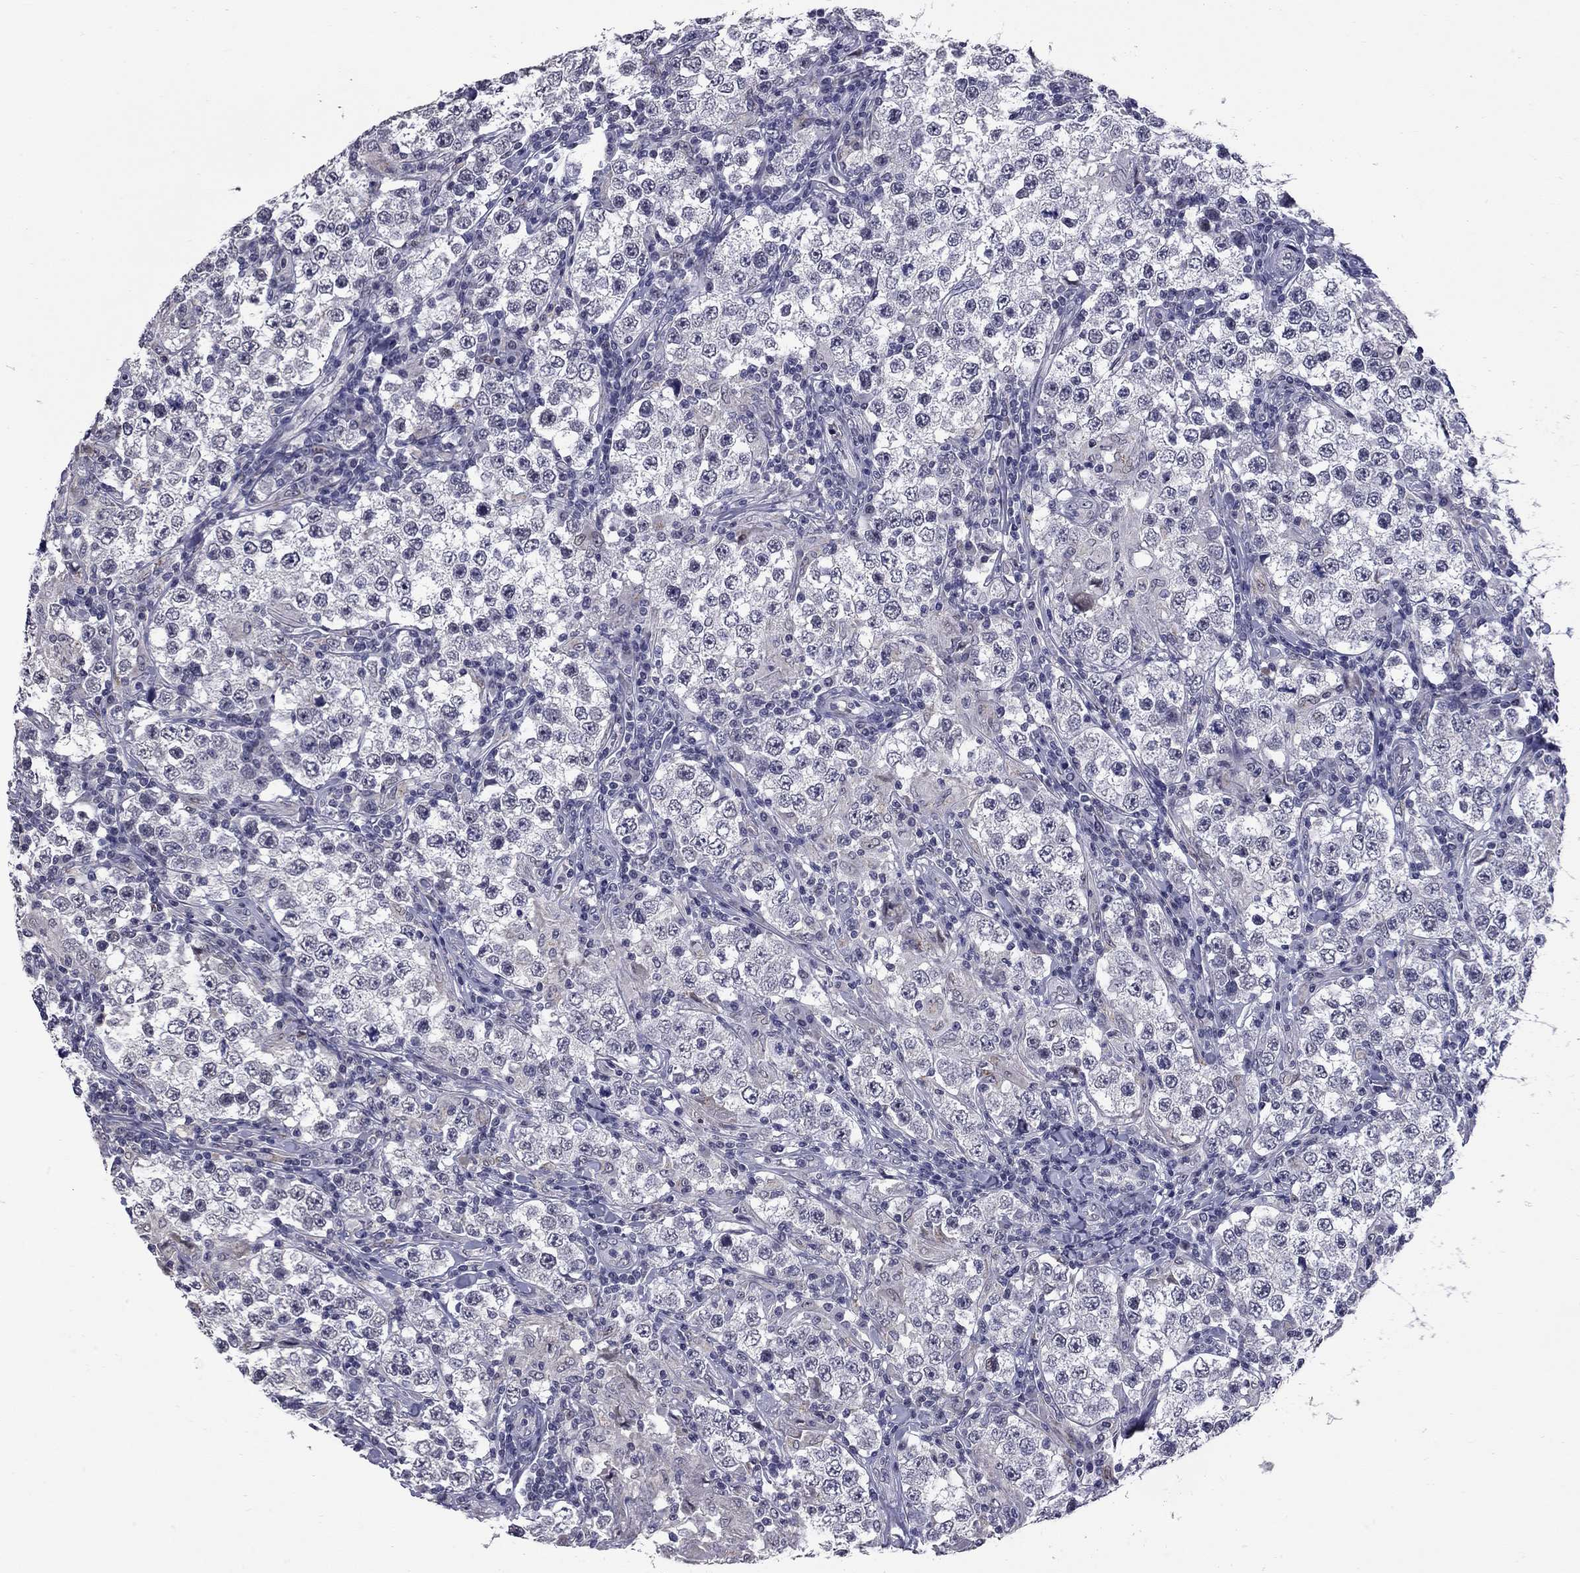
{"staining": {"intensity": "negative", "quantity": "none", "location": "none"}, "tissue": "testis cancer", "cell_type": "Tumor cells", "image_type": "cancer", "snomed": [{"axis": "morphology", "description": "Seminoma, NOS"}, {"axis": "morphology", "description": "Carcinoma, Embryonal, NOS"}, {"axis": "topography", "description": "Testis"}], "caption": "Protein analysis of testis cancer (seminoma) demonstrates no significant staining in tumor cells.", "gene": "HTR4", "patient": {"sex": "male", "age": 41}}